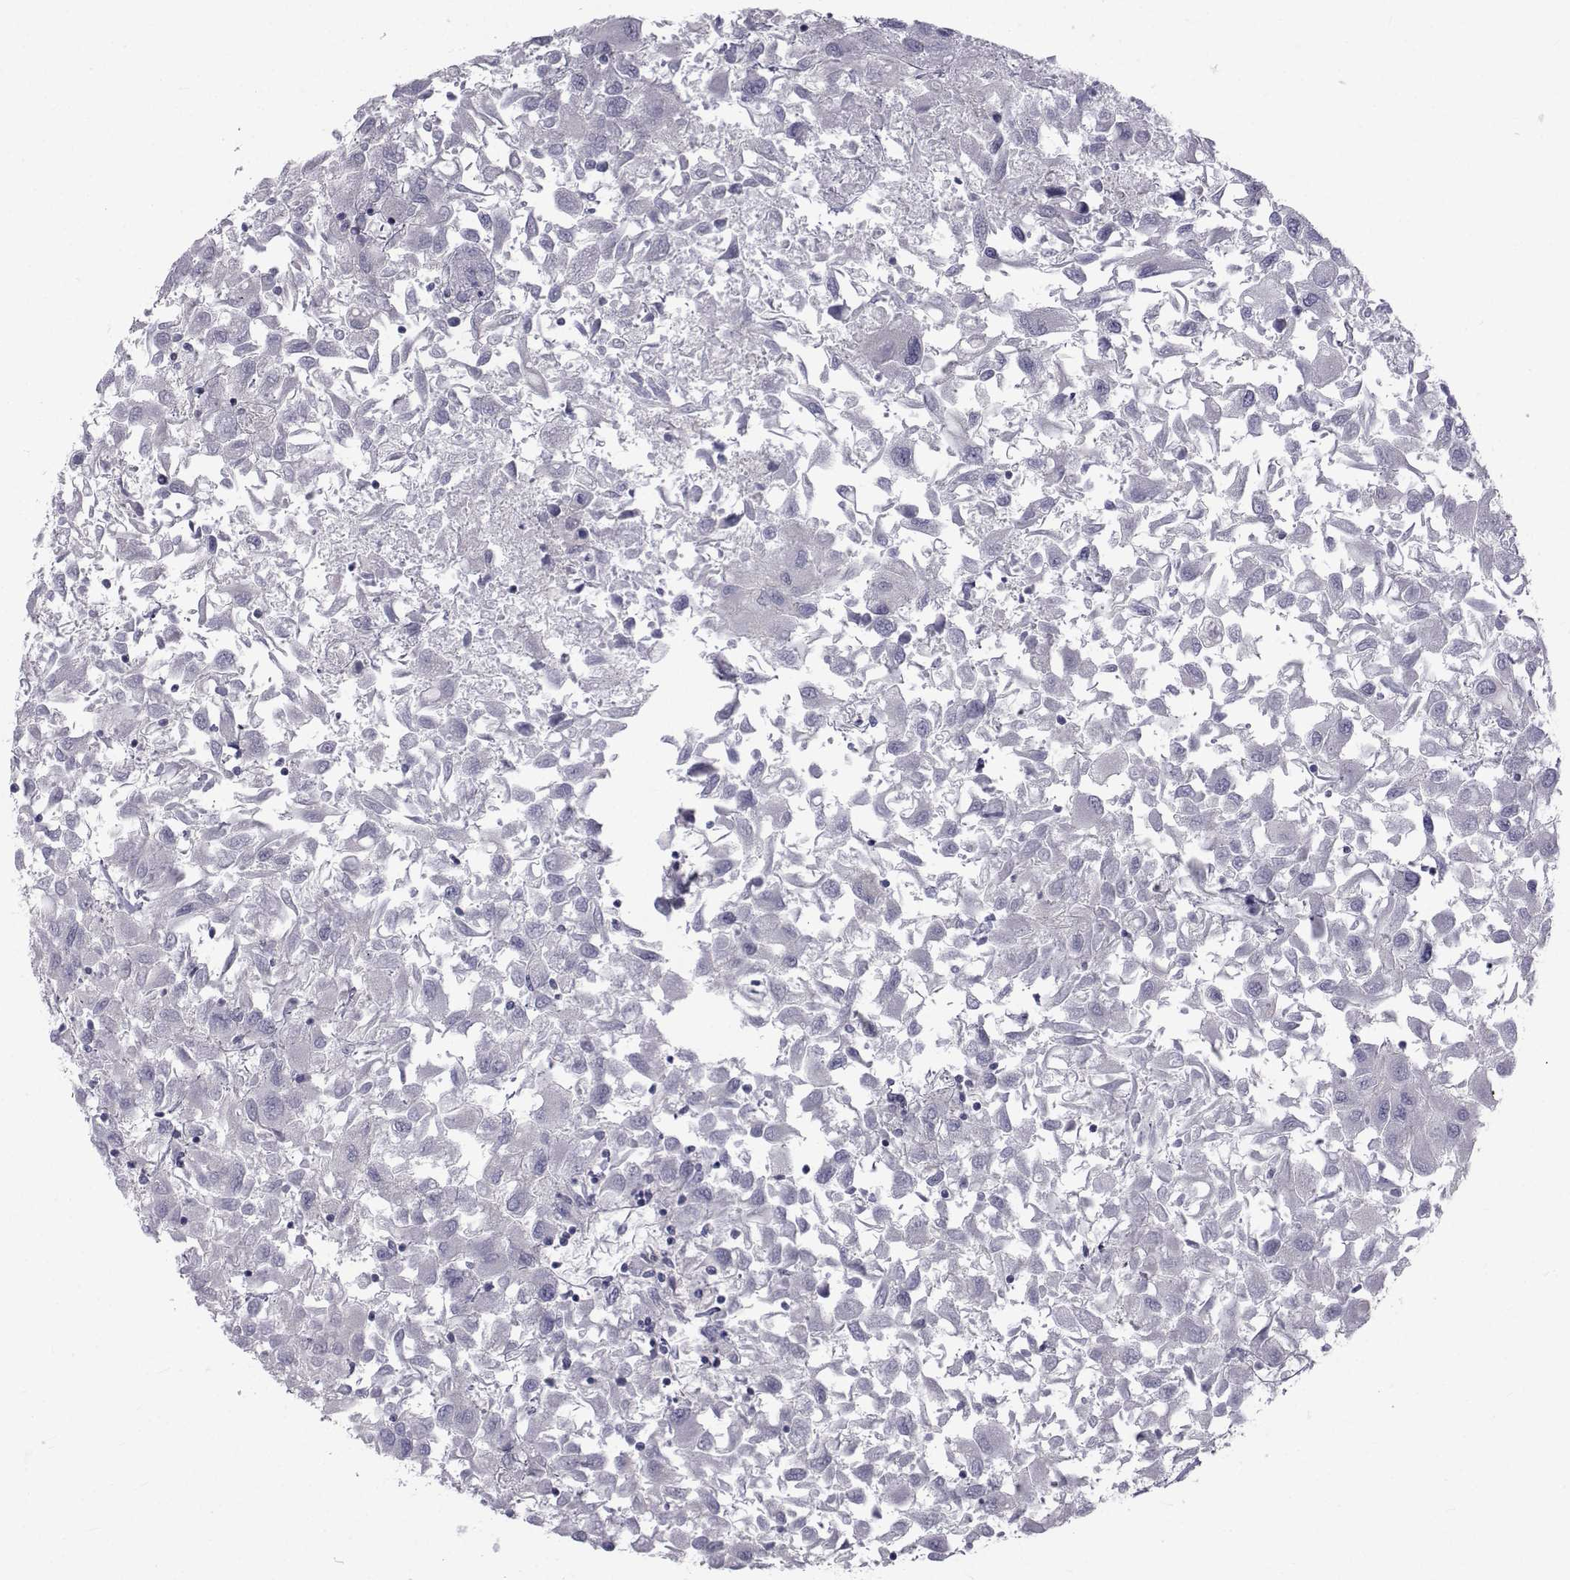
{"staining": {"intensity": "negative", "quantity": "none", "location": "none"}, "tissue": "renal cancer", "cell_type": "Tumor cells", "image_type": "cancer", "snomed": [{"axis": "morphology", "description": "Adenocarcinoma, NOS"}, {"axis": "topography", "description": "Kidney"}], "caption": "The IHC histopathology image has no significant staining in tumor cells of renal adenocarcinoma tissue.", "gene": "FDXR", "patient": {"sex": "female", "age": 76}}